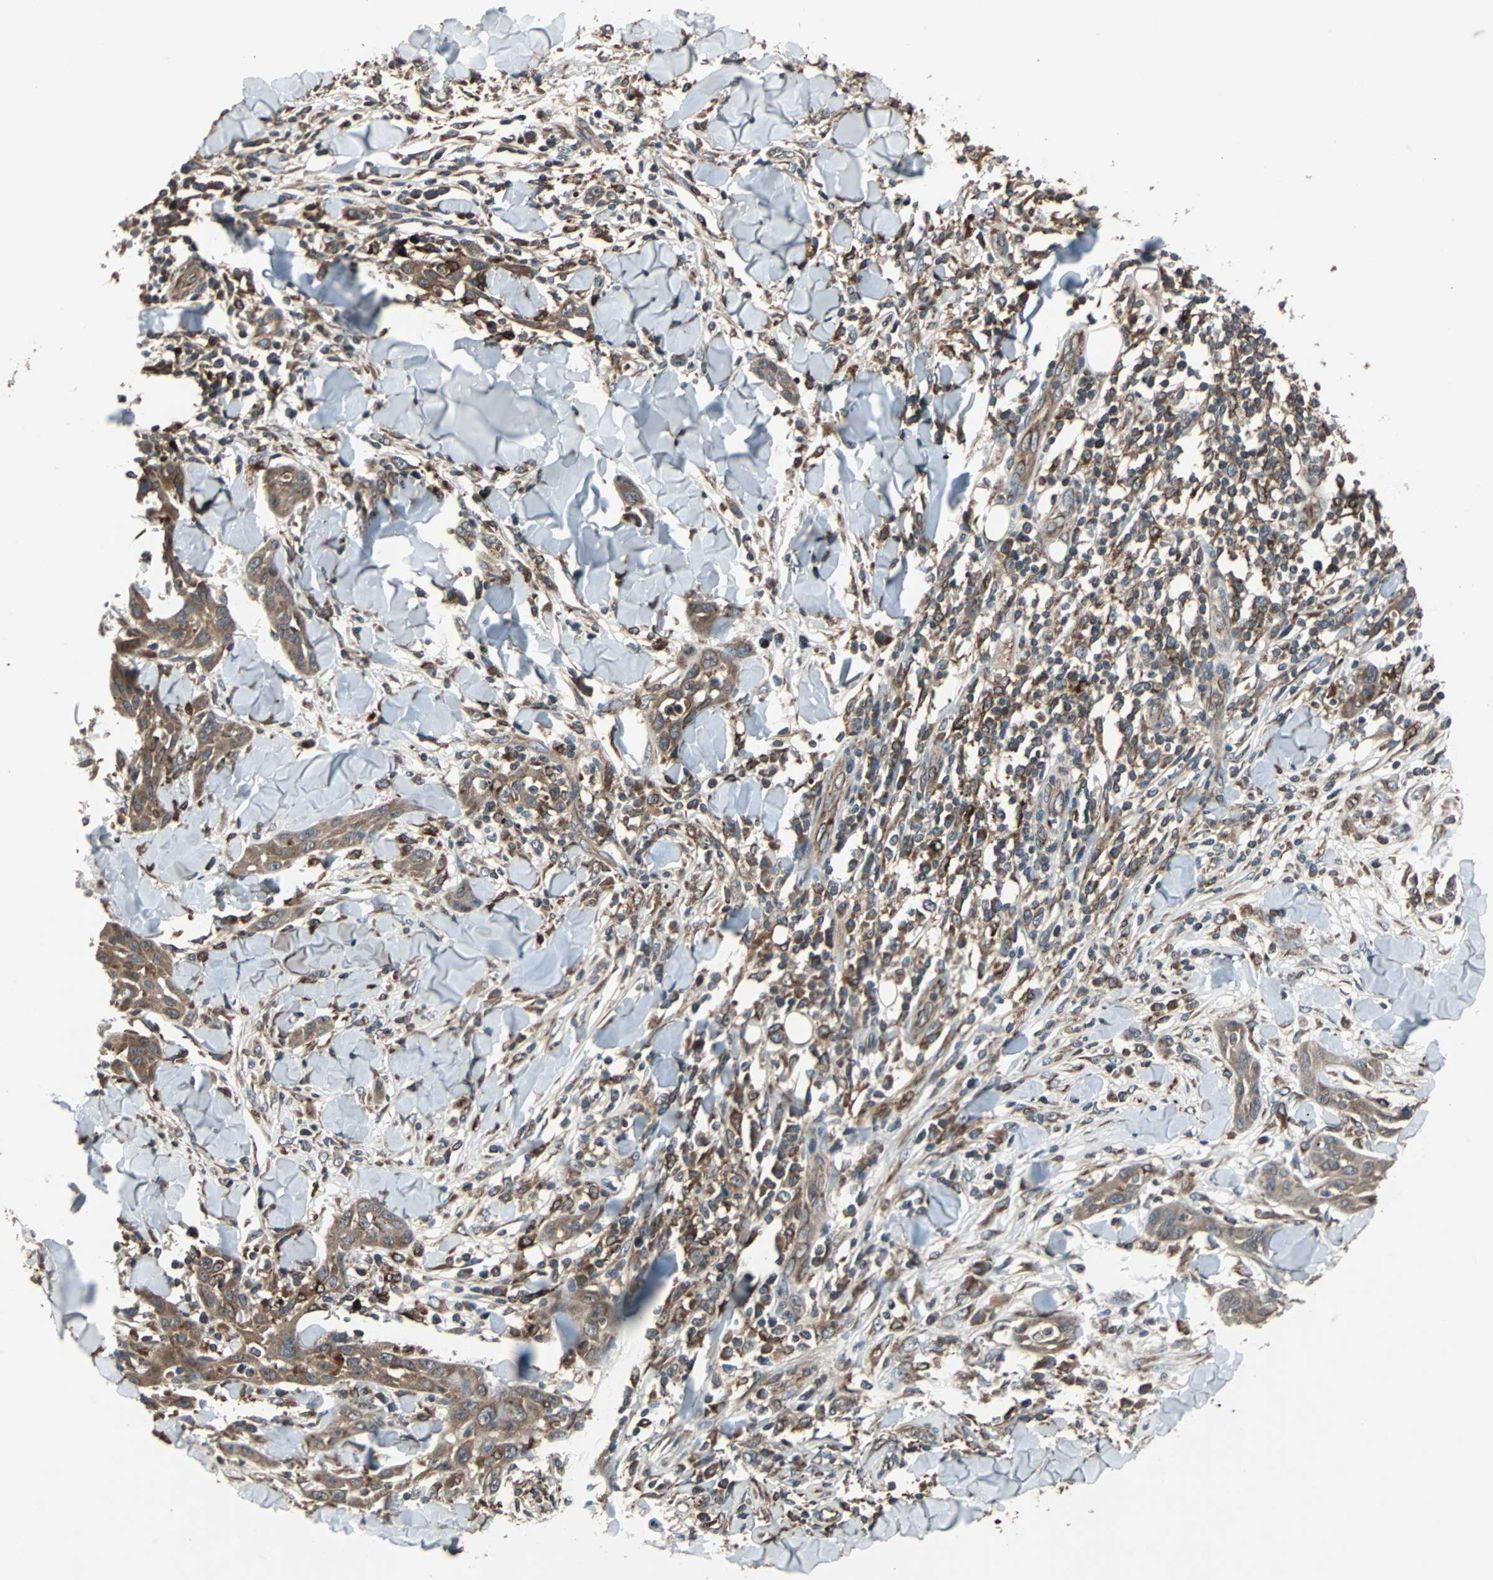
{"staining": {"intensity": "moderate", "quantity": ">75%", "location": "cytoplasmic/membranous"}, "tissue": "skin cancer", "cell_type": "Tumor cells", "image_type": "cancer", "snomed": [{"axis": "morphology", "description": "Squamous cell carcinoma, NOS"}, {"axis": "topography", "description": "Skin"}], "caption": "Immunohistochemical staining of squamous cell carcinoma (skin) exhibits moderate cytoplasmic/membranous protein expression in about >75% of tumor cells. (DAB IHC with brightfield microscopy, high magnification).", "gene": "RAB7A", "patient": {"sex": "male", "age": 24}}